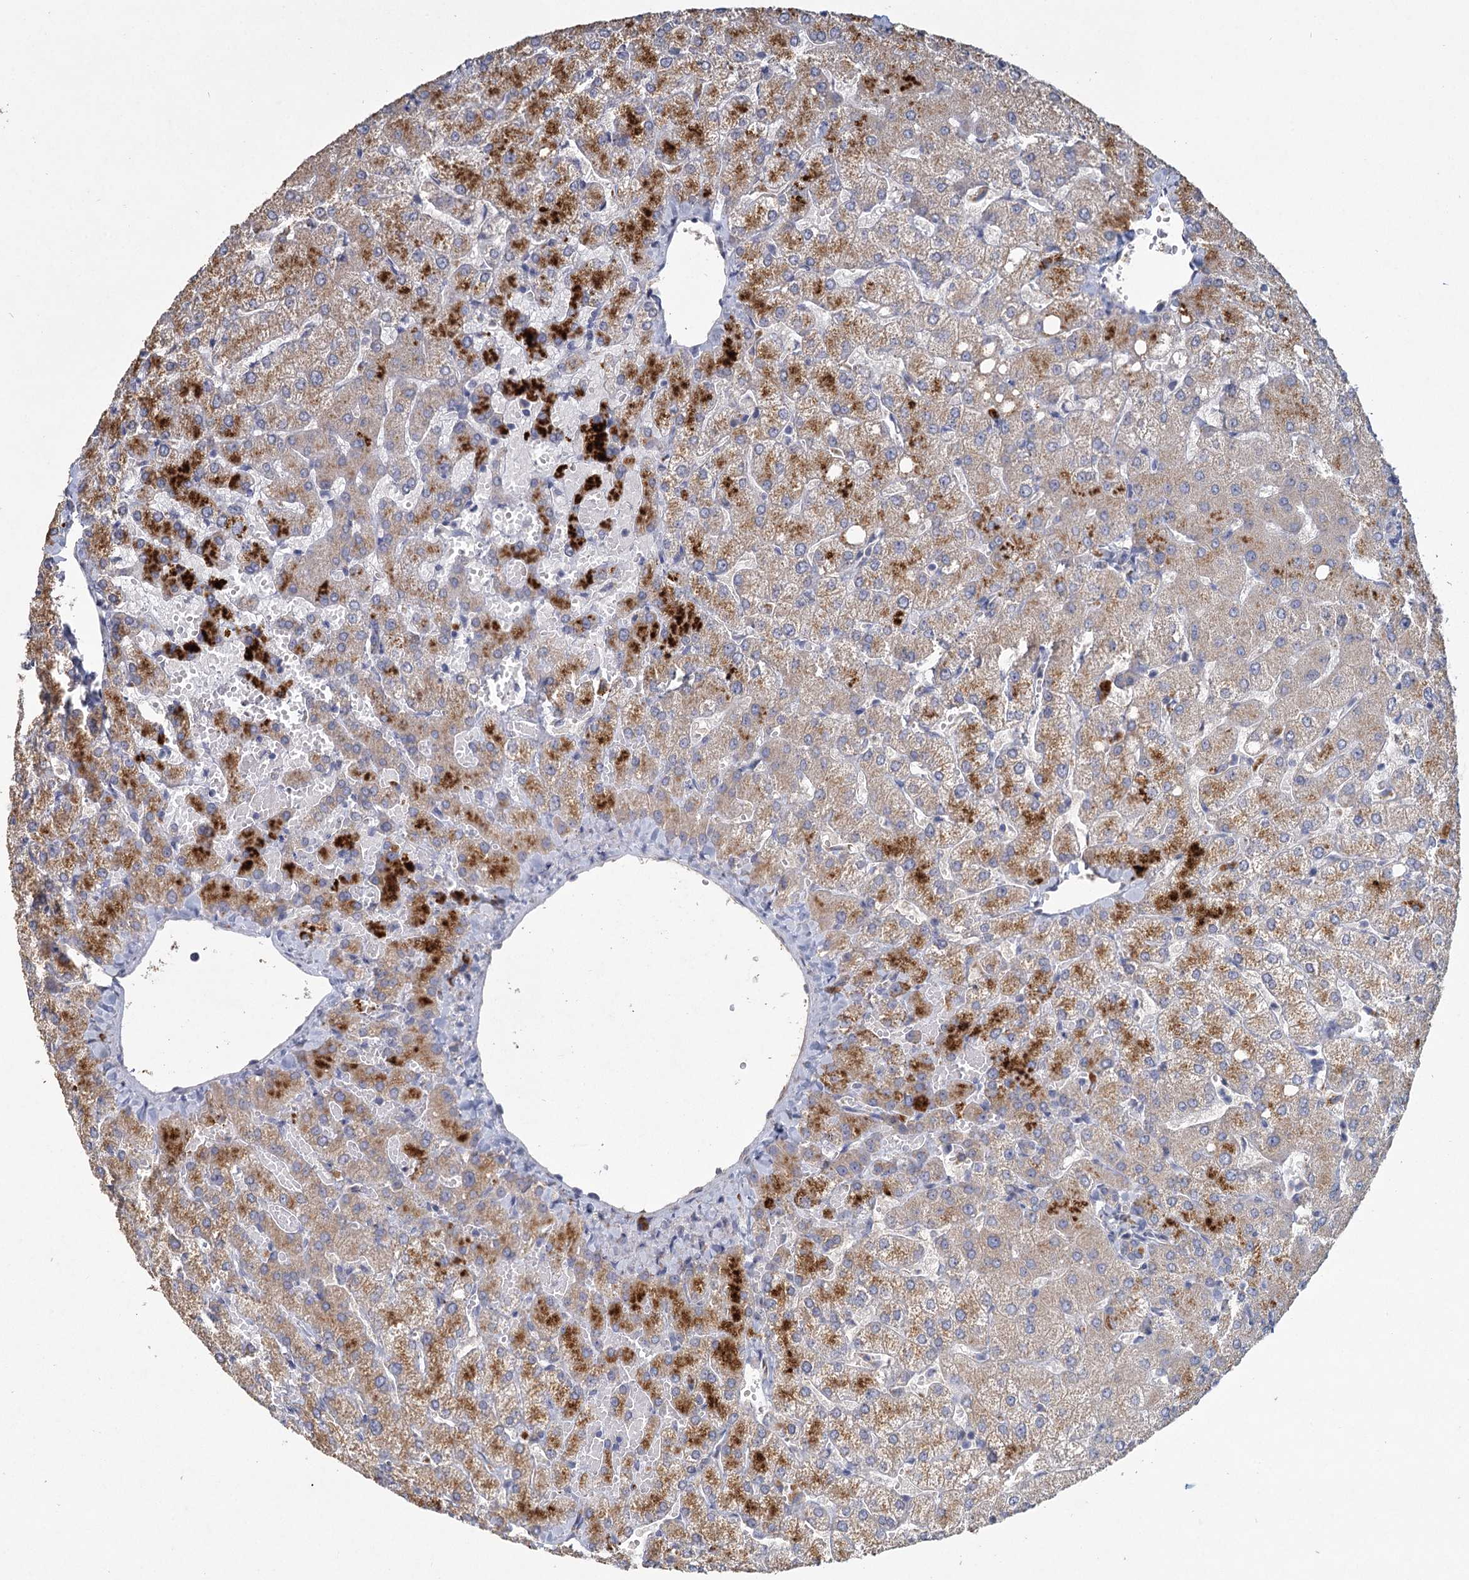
{"staining": {"intensity": "weak", "quantity": "<25%", "location": "cytoplasmic/membranous"}, "tissue": "liver", "cell_type": "Cholangiocytes", "image_type": "normal", "snomed": [{"axis": "morphology", "description": "Normal tissue, NOS"}, {"axis": "topography", "description": "Liver"}], "caption": "IHC histopathology image of normal liver stained for a protein (brown), which demonstrates no expression in cholangiocytes.", "gene": "HES2", "patient": {"sex": "female", "age": 54}}